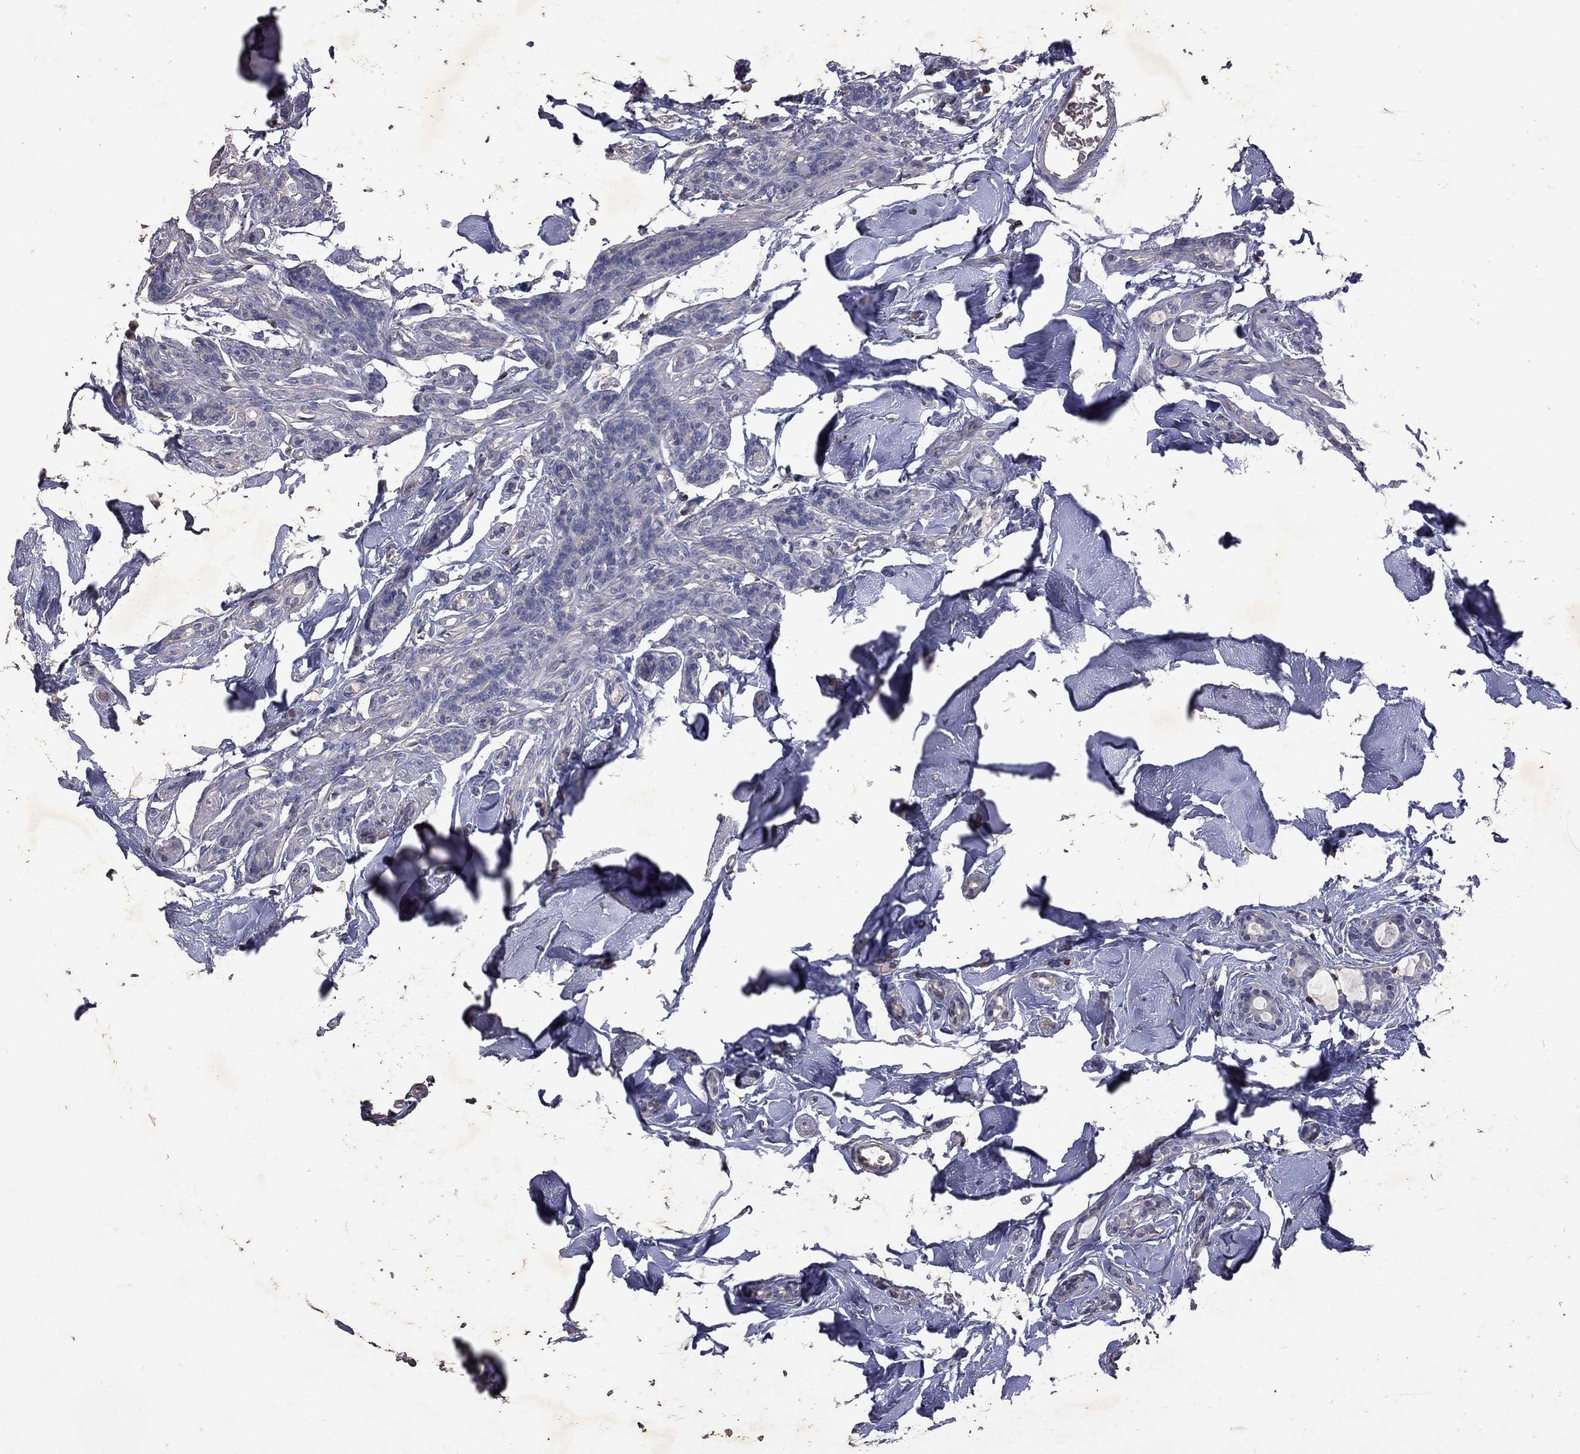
{"staining": {"intensity": "negative", "quantity": "none", "location": "none"}, "tissue": "breast cancer", "cell_type": "Tumor cells", "image_type": "cancer", "snomed": [{"axis": "morphology", "description": "Duct carcinoma"}, {"axis": "topography", "description": "Breast"}], "caption": "Breast intraductal carcinoma stained for a protein using immunohistochemistry (IHC) demonstrates no staining tumor cells.", "gene": "IPCEF1", "patient": {"sex": "female", "age": 83}}